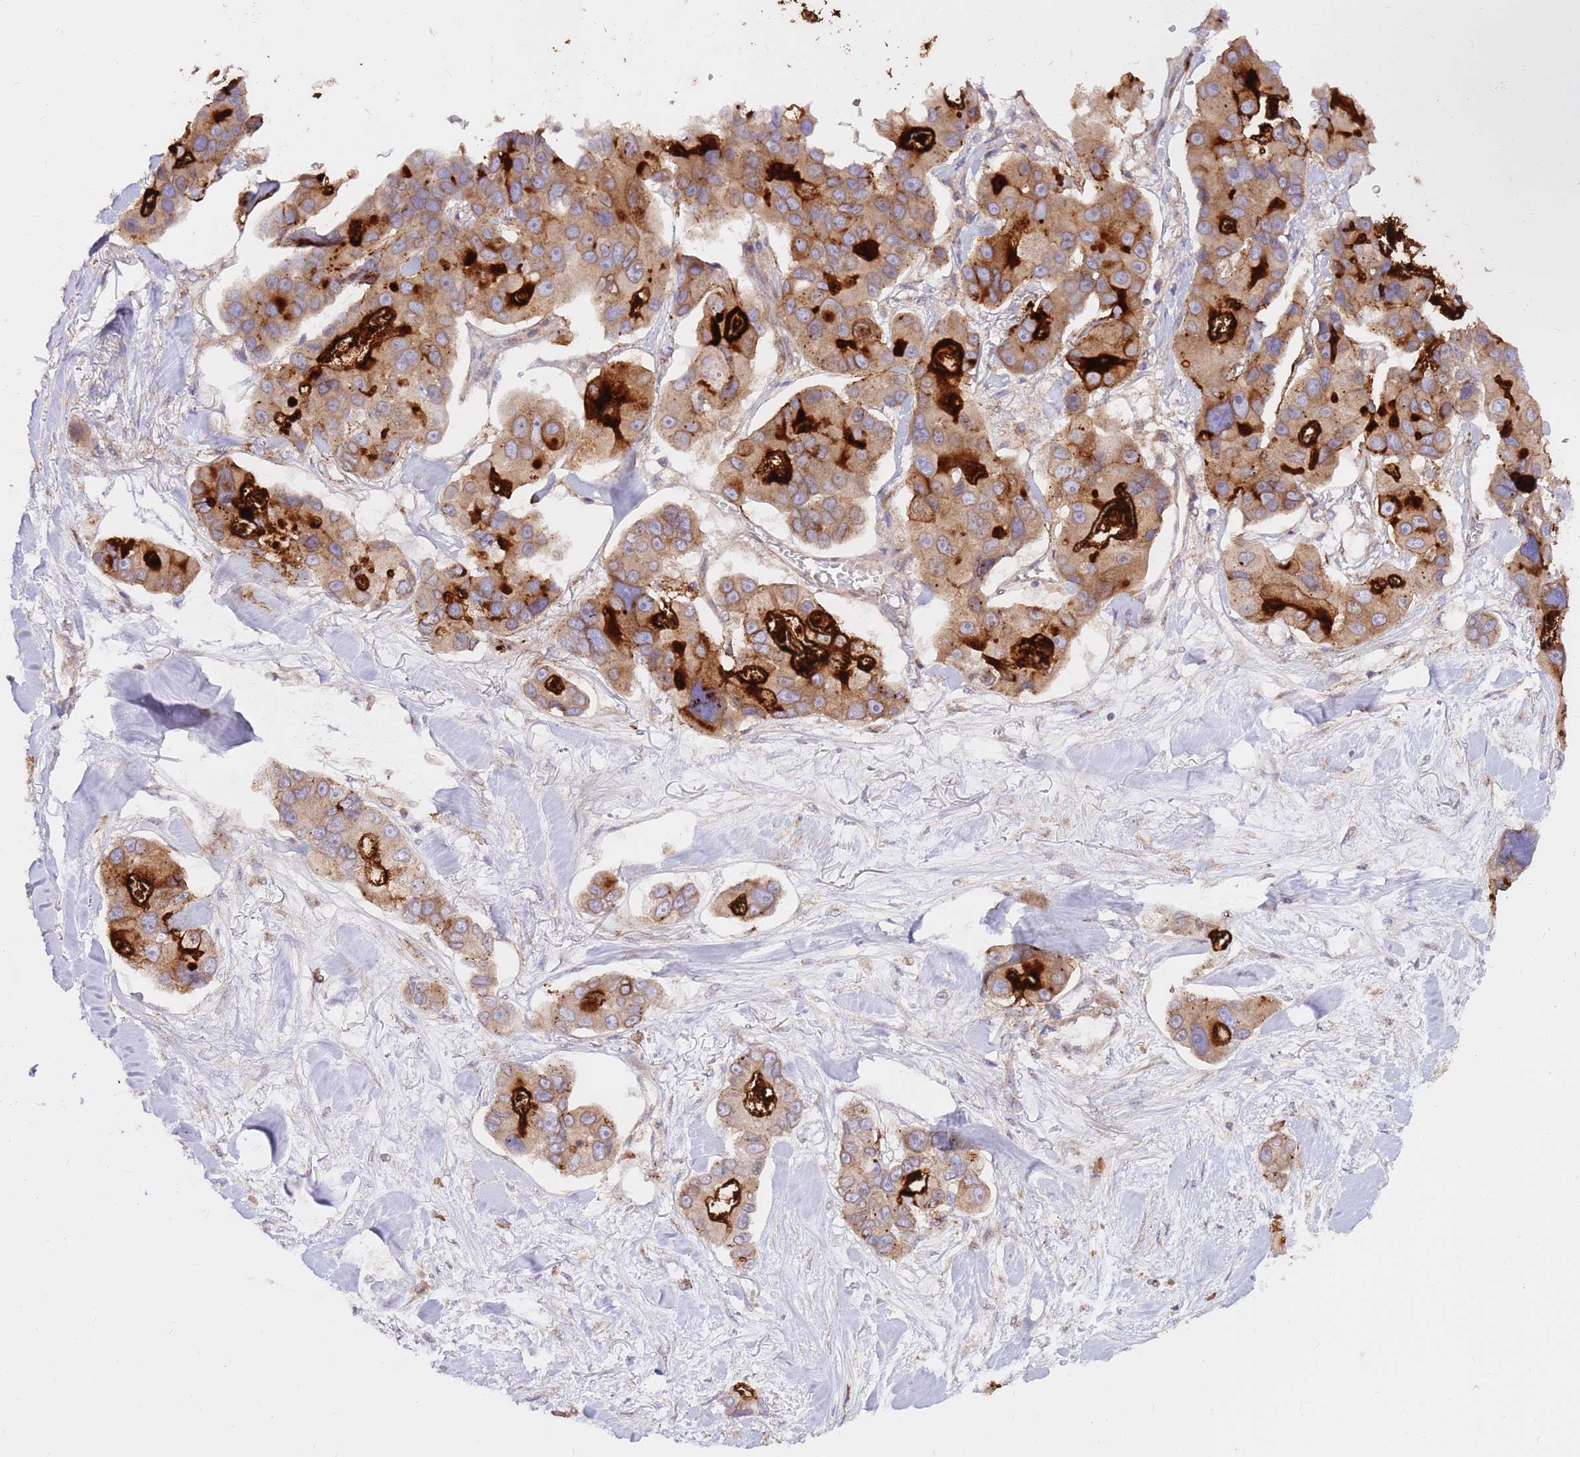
{"staining": {"intensity": "strong", "quantity": "25%-75%", "location": "cytoplasmic/membranous"}, "tissue": "lung cancer", "cell_type": "Tumor cells", "image_type": "cancer", "snomed": [{"axis": "morphology", "description": "Adenocarcinoma, NOS"}, {"axis": "topography", "description": "Lung"}], "caption": "Strong cytoplasmic/membranous positivity is identified in about 25%-75% of tumor cells in adenocarcinoma (lung).", "gene": "DDX19B", "patient": {"sex": "female", "age": 54}}